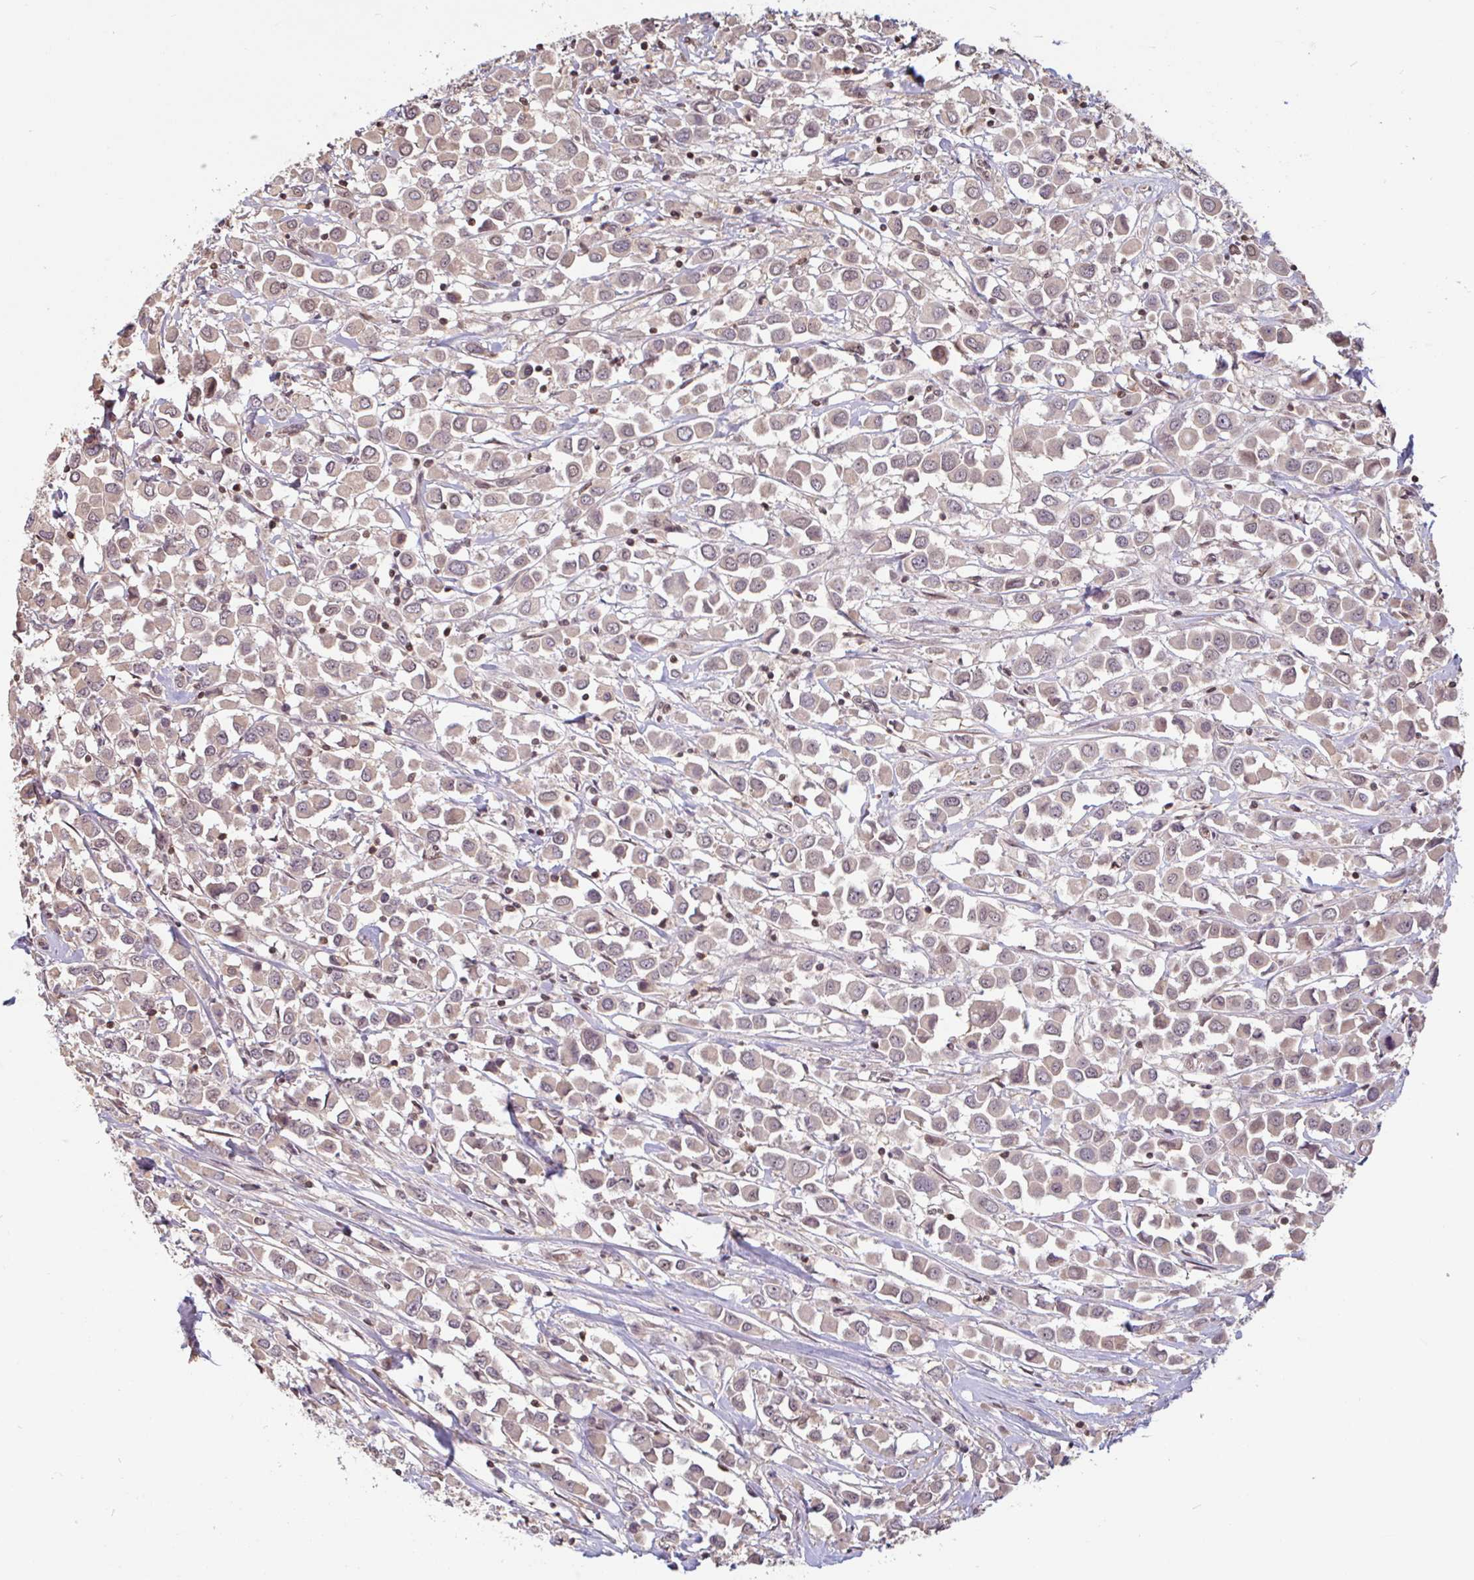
{"staining": {"intensity": "weak", "quantity": "25%-75%", "location": "nuclear"}, "tissue": "breast cancer", "cell_type": "Tumor cells", "image_type": "cancer", "snomed": [{"axis": "morphology", "description": "Duct carcinoma"}, {"axis": "topography", "description": "Breast"}], "caption": "The immunohistochemical stain shows weak nuclear expression in tumor cells of breast cancer (invasive ductal carcinoma) tissue. (DAB IHC, brown staining for protein, blue staining for nuclei).", "gene": "DR1", "patient": {"sex": "female", "age": 61}}